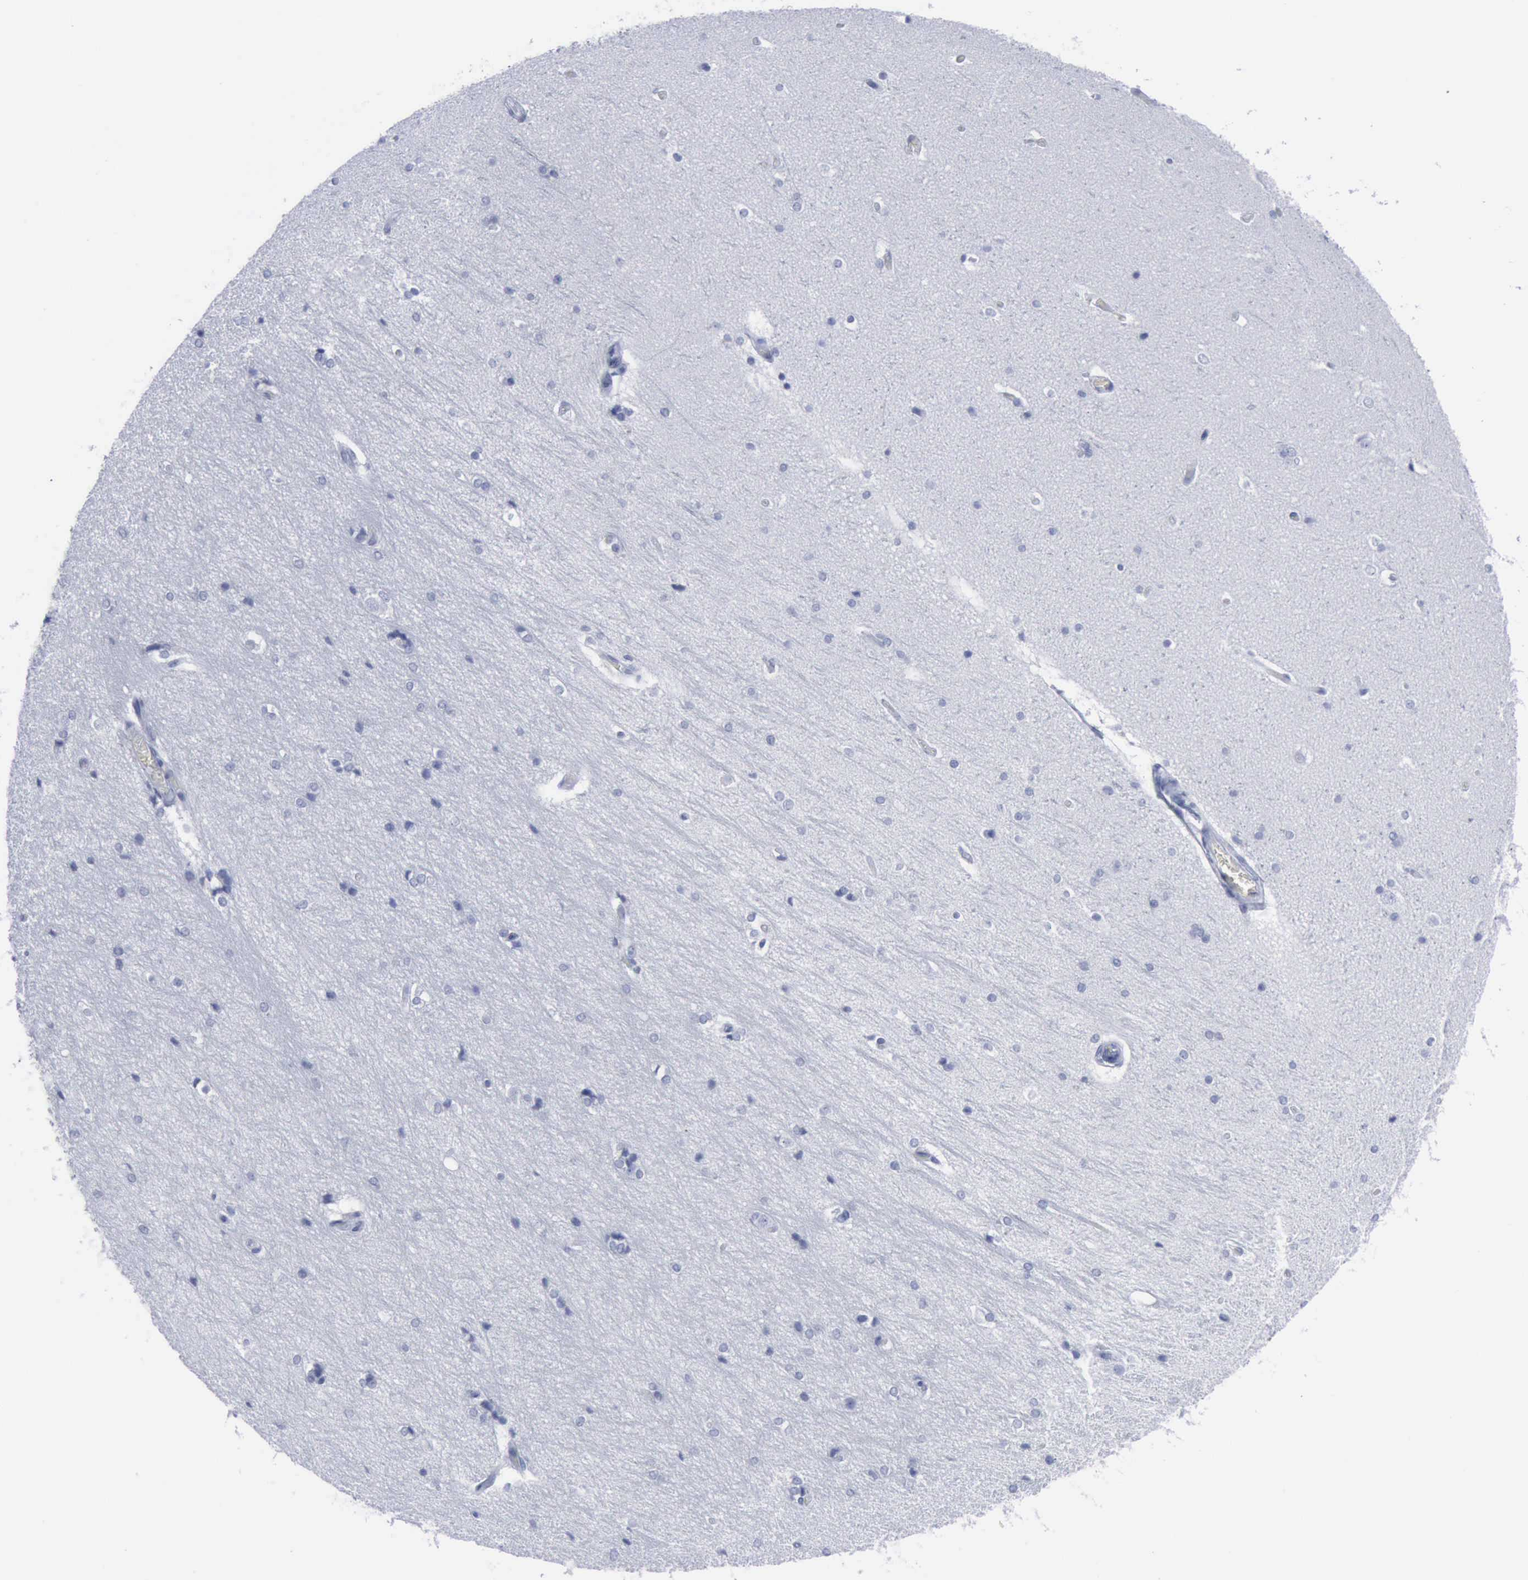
{"staining": {"intensity": "negative", "quantity": "none", "location": "none"}, "tissue": "hippocampus", "cell_type": "Glial cells", "image_type": "normal", "snomed": [{"axis": "morphology", "description": "Normal tissue, NOS"}, {"axis": "topography", "description": "Hippocampus"}], "caption": "Human hippocampus stained for a protein using immunohistochemistry (IHC) reveals no staining in glial cells.", "gene": "CSTA", "patient": {"sex": "female", "age": 19}}